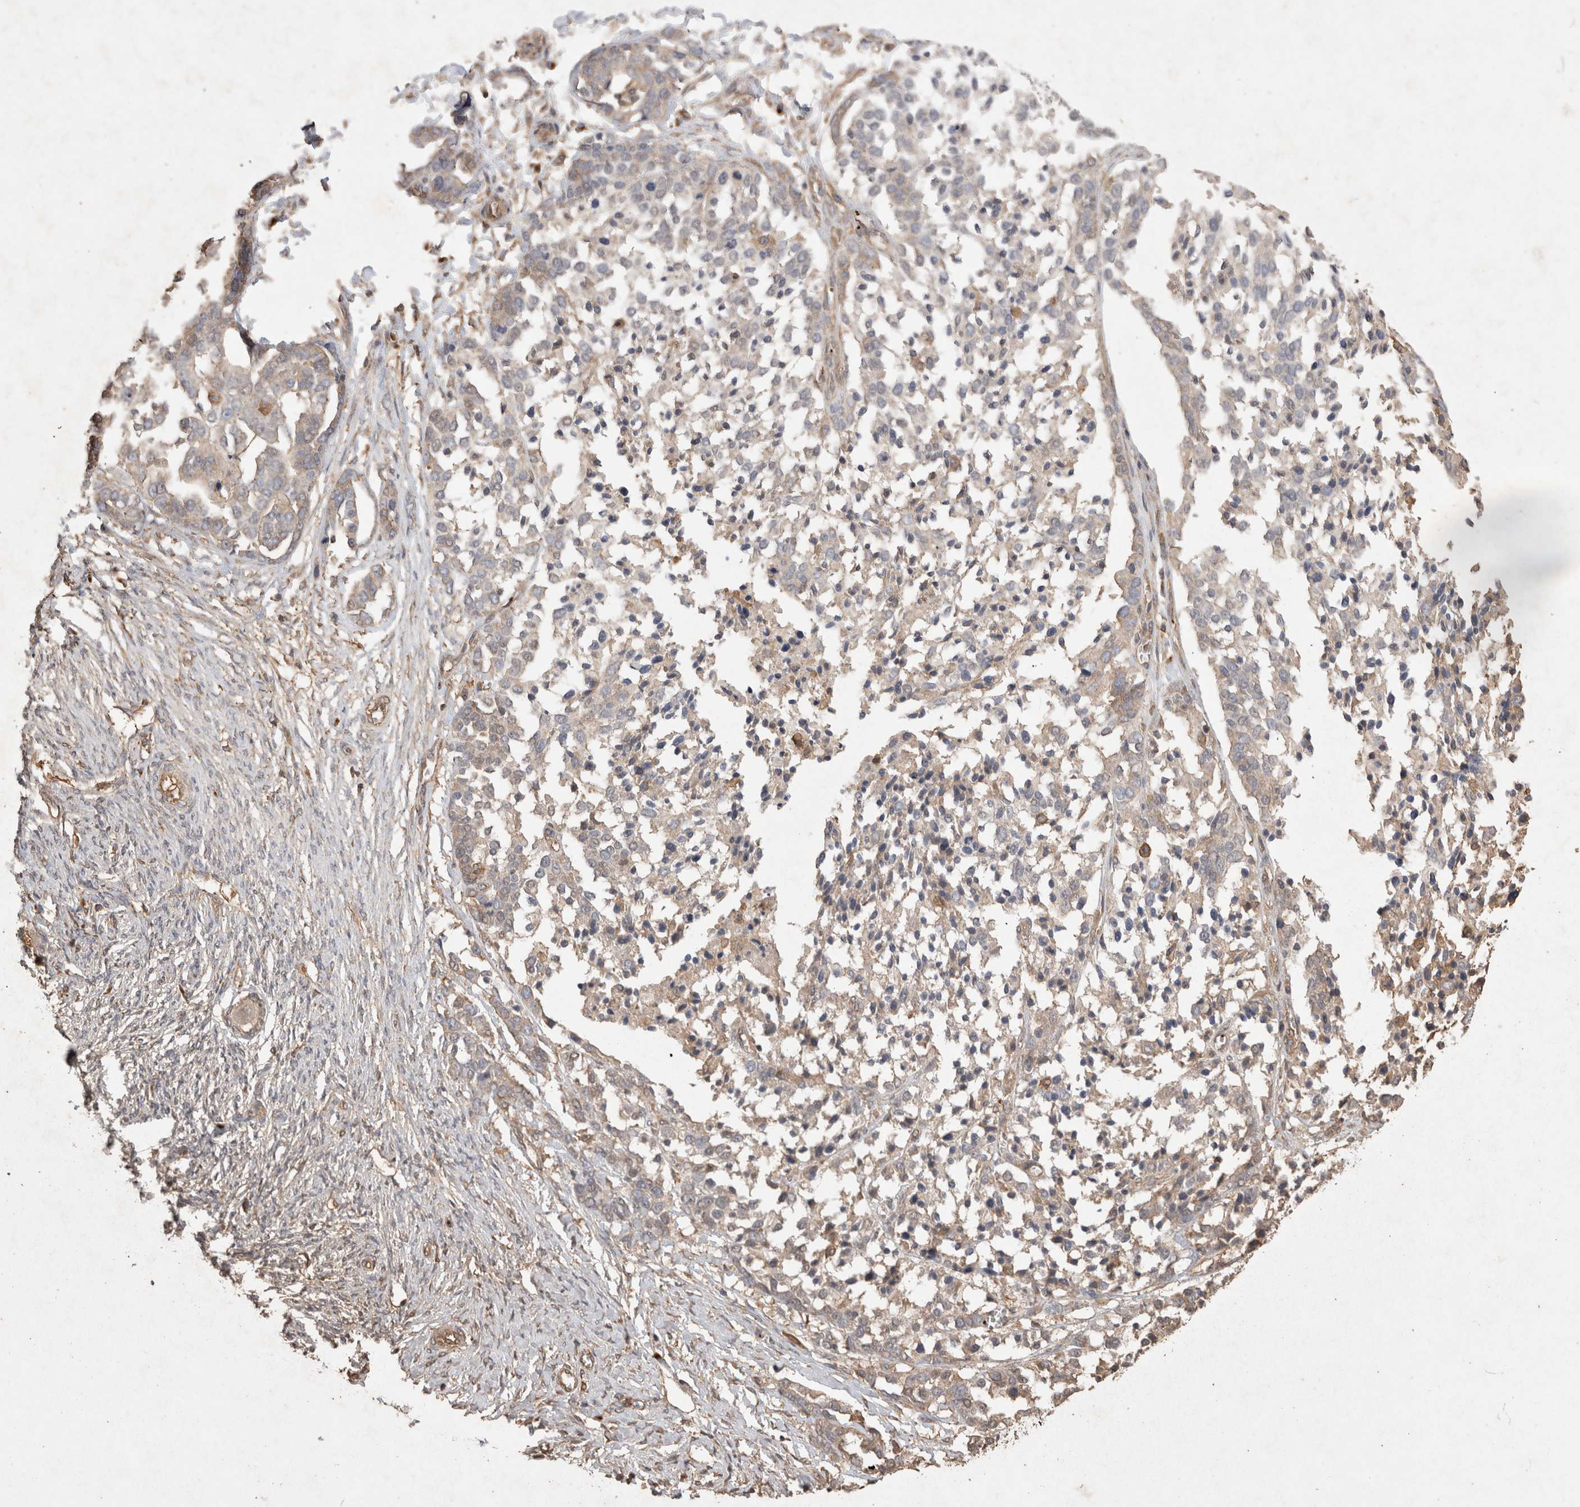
{"staining": {"intensity": "weak", "quantity": "25%-75%", "location": "cytoplasmic/membranous"}, "tissue": "ovarian cancer", "cell_type": "Tumor cells", "image_type": "cancer", "snomed": [{"axis": "morphology", "description": "Cystadenocarcinoma, serous, NOS"}, {"axis": "topography", "description": "Ovary"}], "caption": "Tumor cells reveal low levels of weak cytoplasmic/membranous expression in approximately 25%-75% of cells in serous cystadenocarcinoma (ovarian).", "gene": "SNX31", "patient": {"sex": "female", "age": 44}}